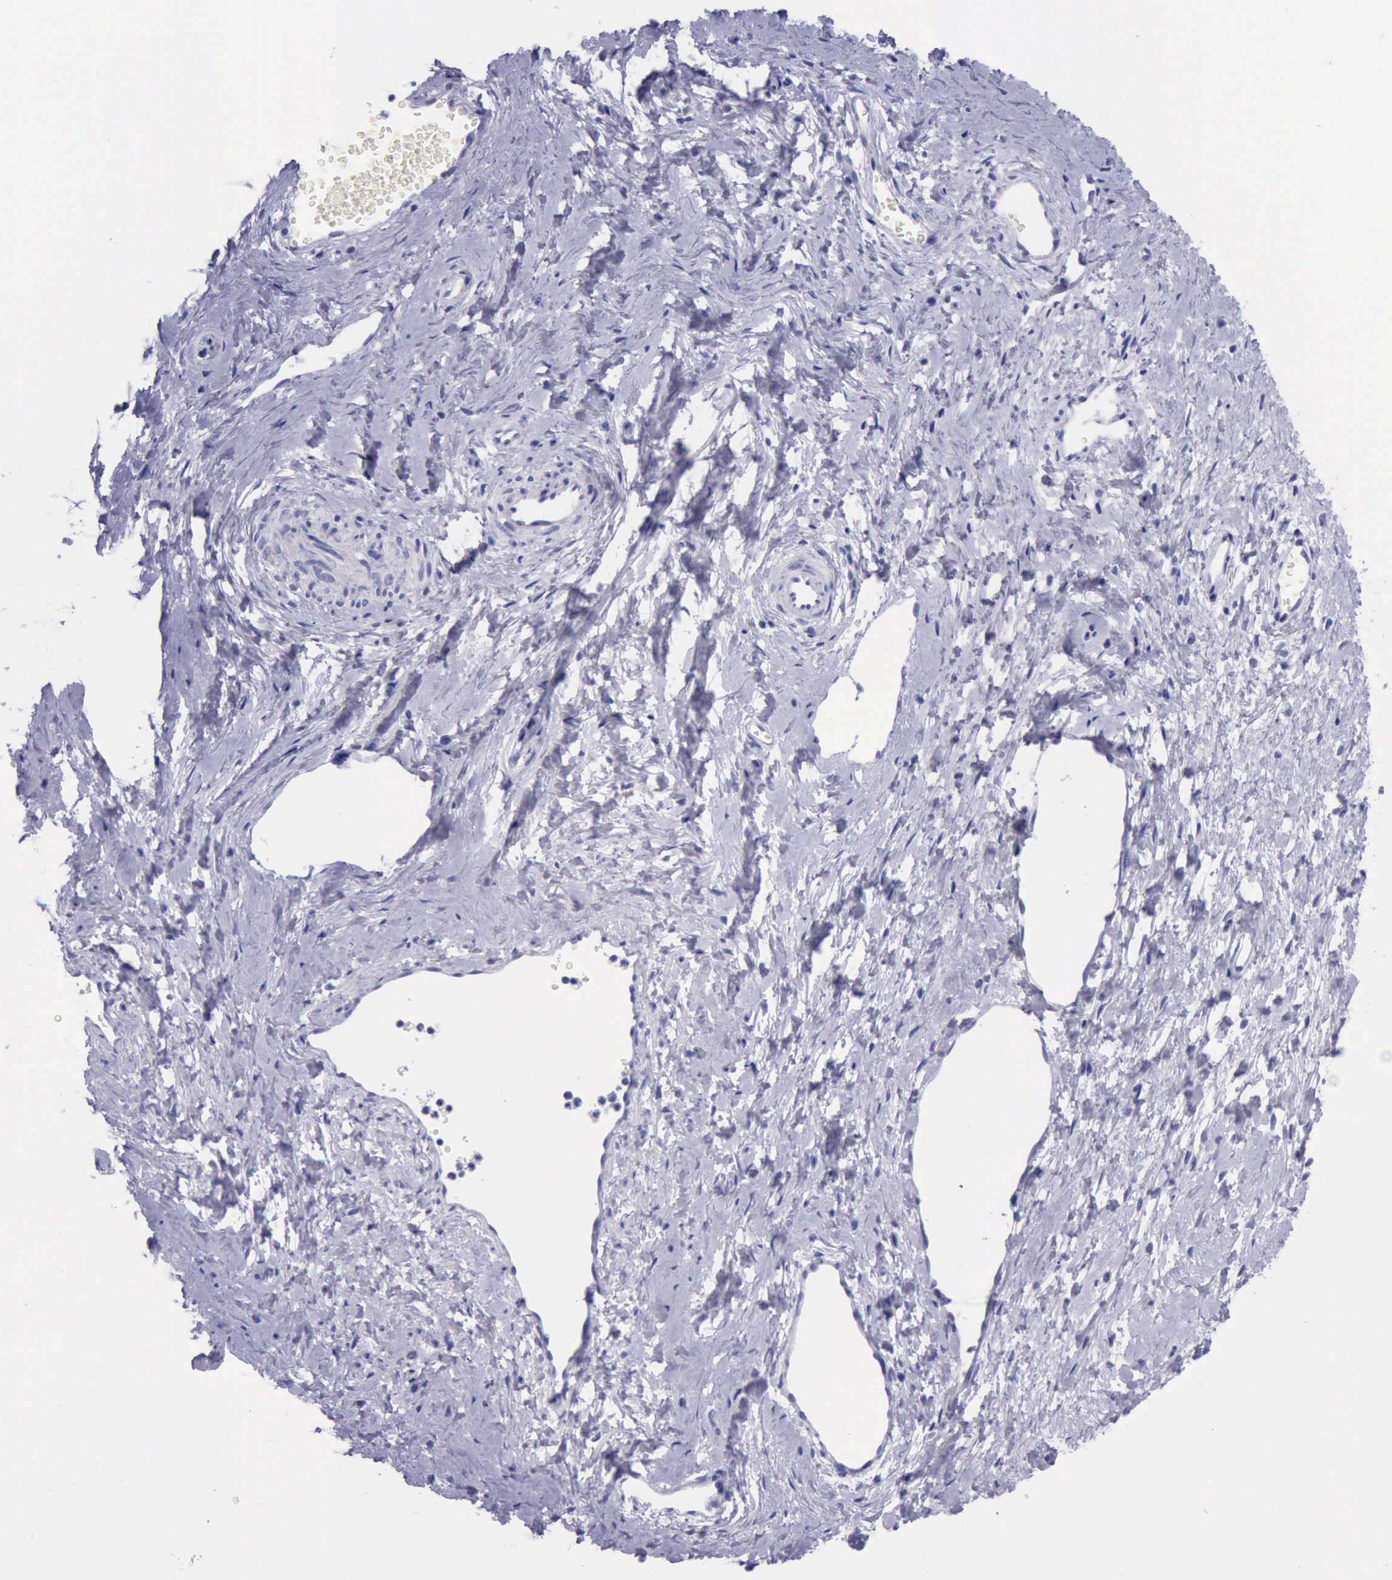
{"staining": {"intensity": "weak", "quantity": "<25%", "location": "cytoplasmic/membranous"}, "tissue": "cervix", "cell_type": "Glandular cells", "image_type": "normal", "snomed": [{"axis": "morphology", "description": "Normal tissue, NOS"}, {"axis": "topography", "description": "Cervix"}], "caption": "Immunohistochemistry of benign human cervix reveals no staining in glandular cells. Brightfield microscopy of immunohistochemistry stained with DAB (3,3'-diaminobenzidine) (brown) and hematoxylin (blue), captured at high magnification.", "gene": "LRFN5", "patient": {"sex": "female", "age": 40}}